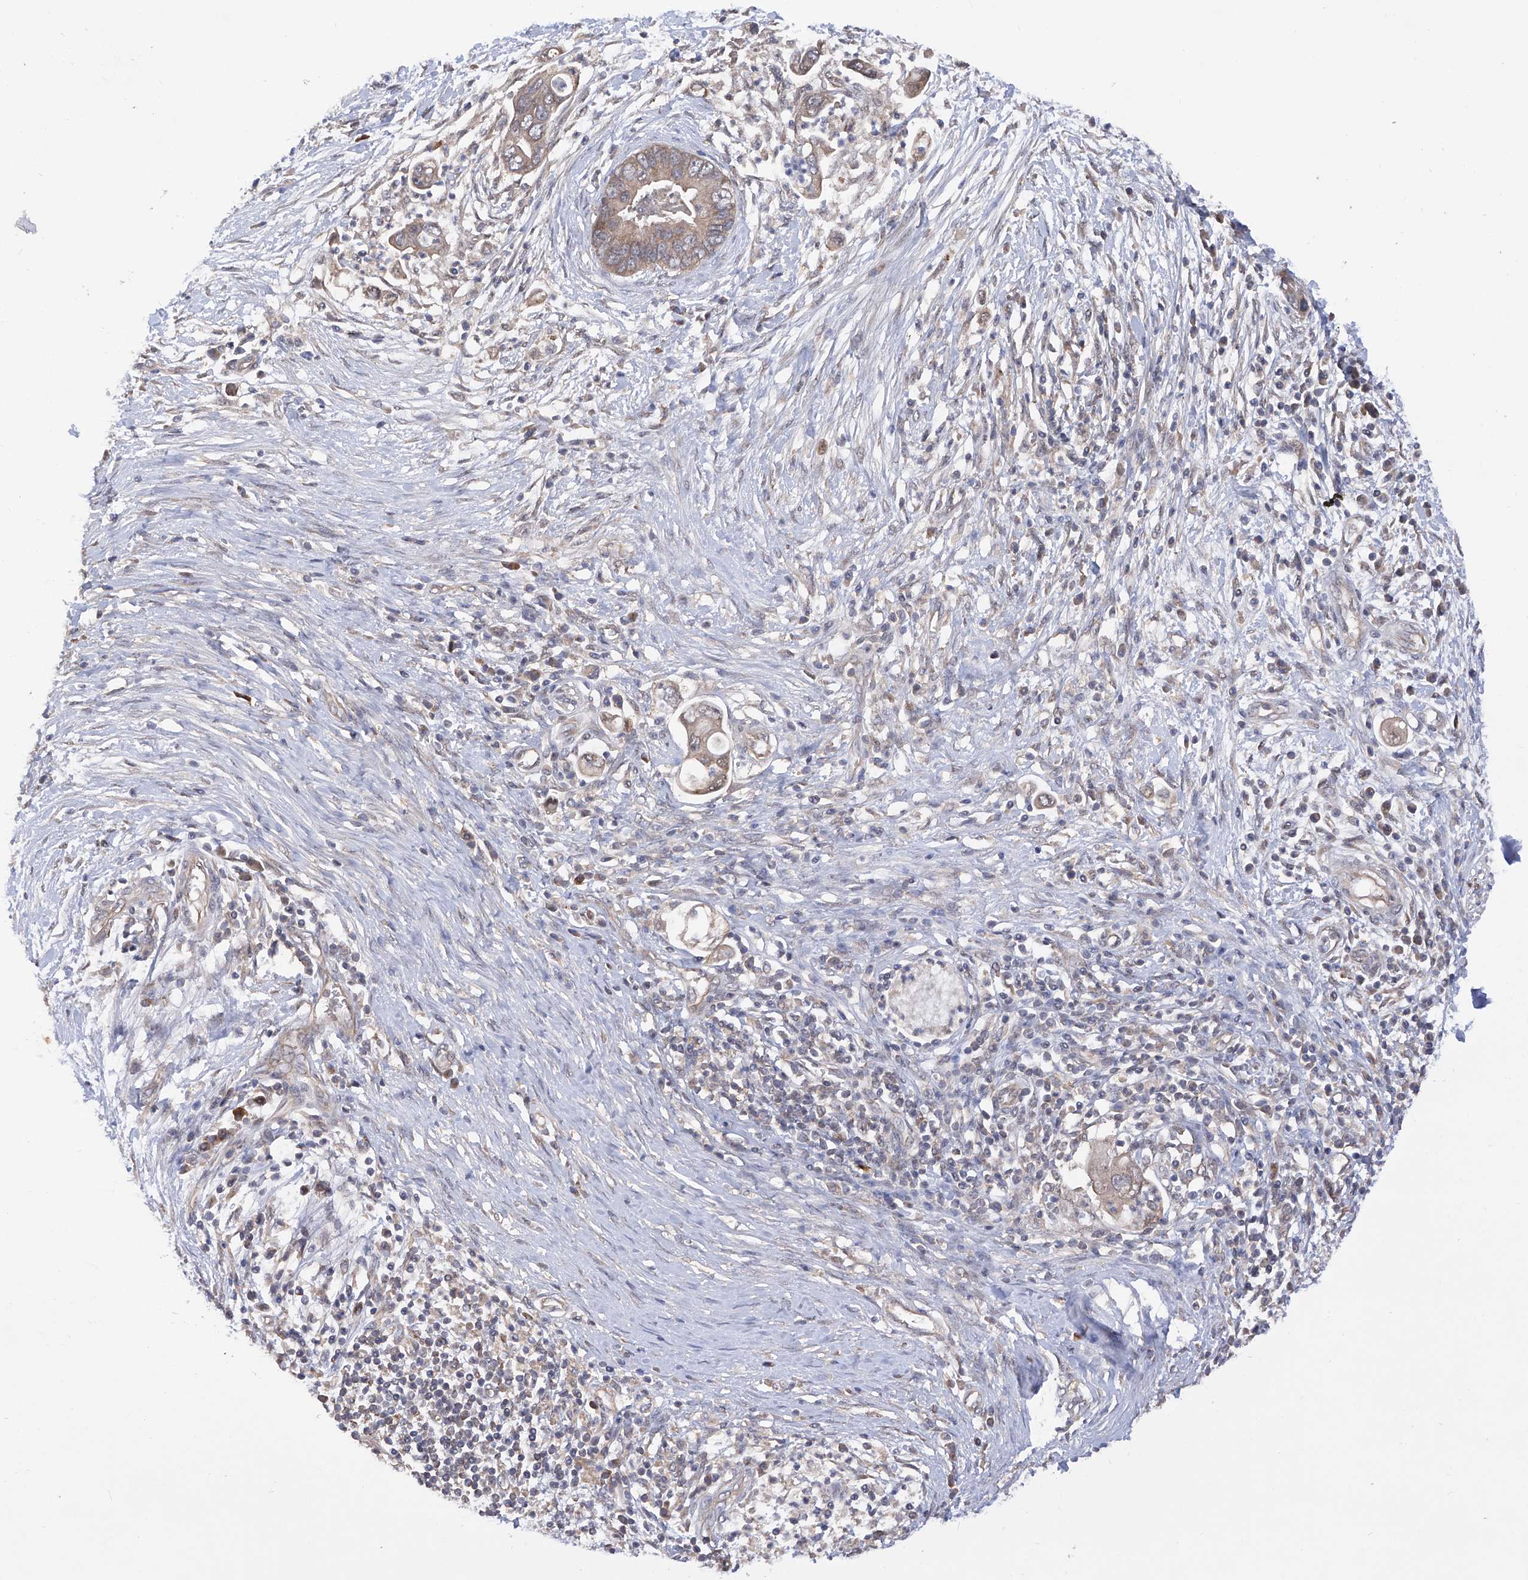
{"staining": {"intensity": "weak", "quantity": "25%-75%", "location": "cytoplasmic/membranous"}, "tissue": "pancreatic cancer", "cell_type": "Tumor cells", "image_type": "cancer", "snomed": [{"axis": "morphology", "description": "Adenocarcinoma, NOS"}, {"axis": "topography", "description": "Pancreas"}], "caption": "Pancreatic adenocarcinoma was stained to show a protein in brown. There is low levels of weak cytoplasmic/membranous positivity in about 25%-75% of tumor cells. Using DAB (brown) and hematoxylin (blue) stains, captured at high magnification using brightfield microscopy.", "gene": "USP45", "patient": {"sex": "male", "age": 75}}